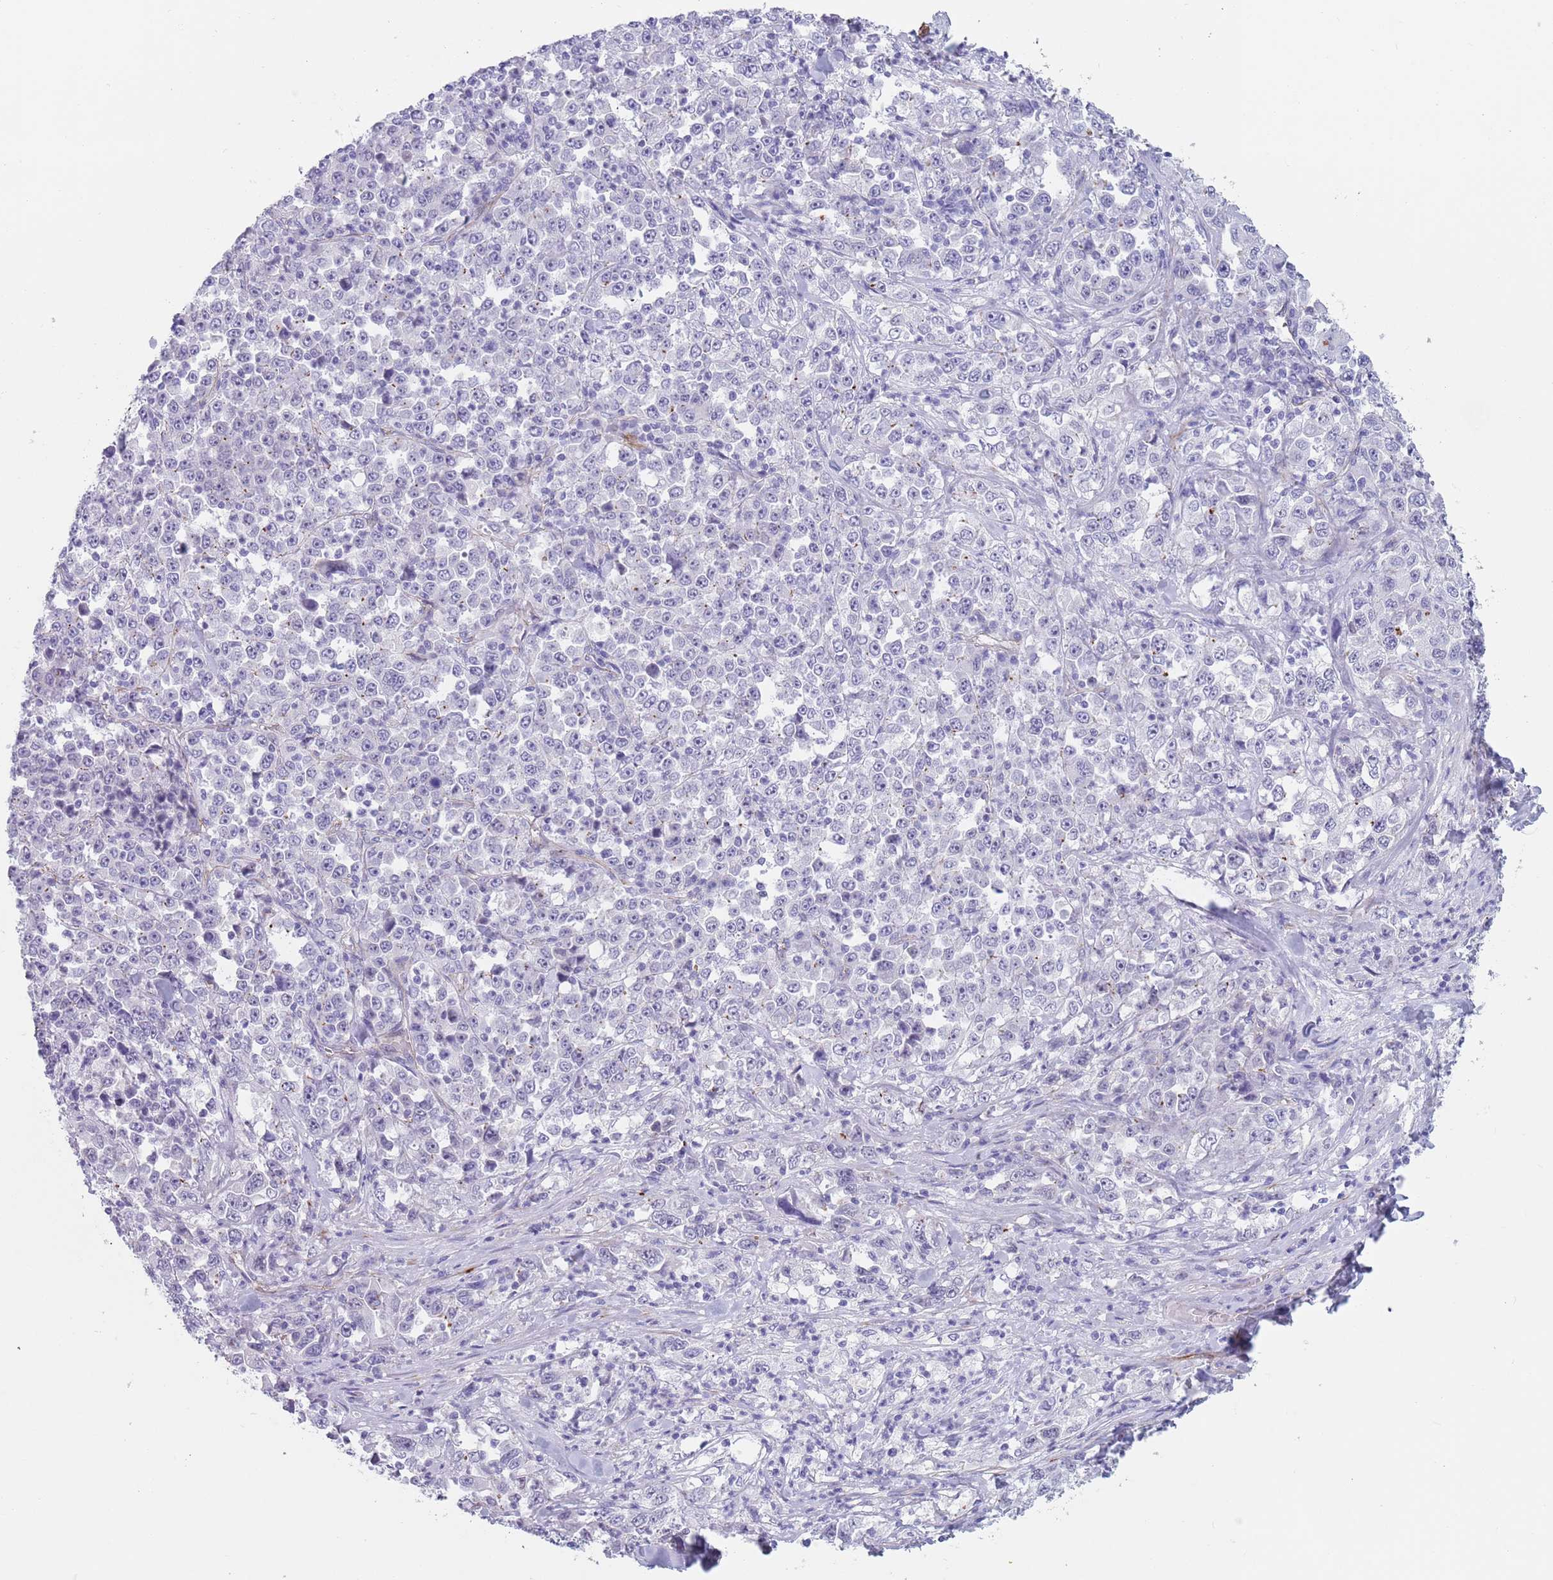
{"staining": {"intensity": "negative", "quantity": "none", "location": "none"}, "tissue": "stomach cancer", "cell_type": "Tumor cells", "image_type": "cancer", "snomed": [{"axis": "morphology", "description": "Normal tissue, NOS"}, {"axis": "morphology", "description": "Adenocarcinoma, NOS"}, {"axis": "topography", "description": "Stomach, upper"}, {"axis": "topography", "description": "Stomach"}], "caption": "The immunohistochemistry (IHC) photomicrograph has no significant positivity in tumor cells of adenocarcinoma (stomach) tissue.", "gene": "OR5A2", "patient": {"sex": "male", "age": 59}}